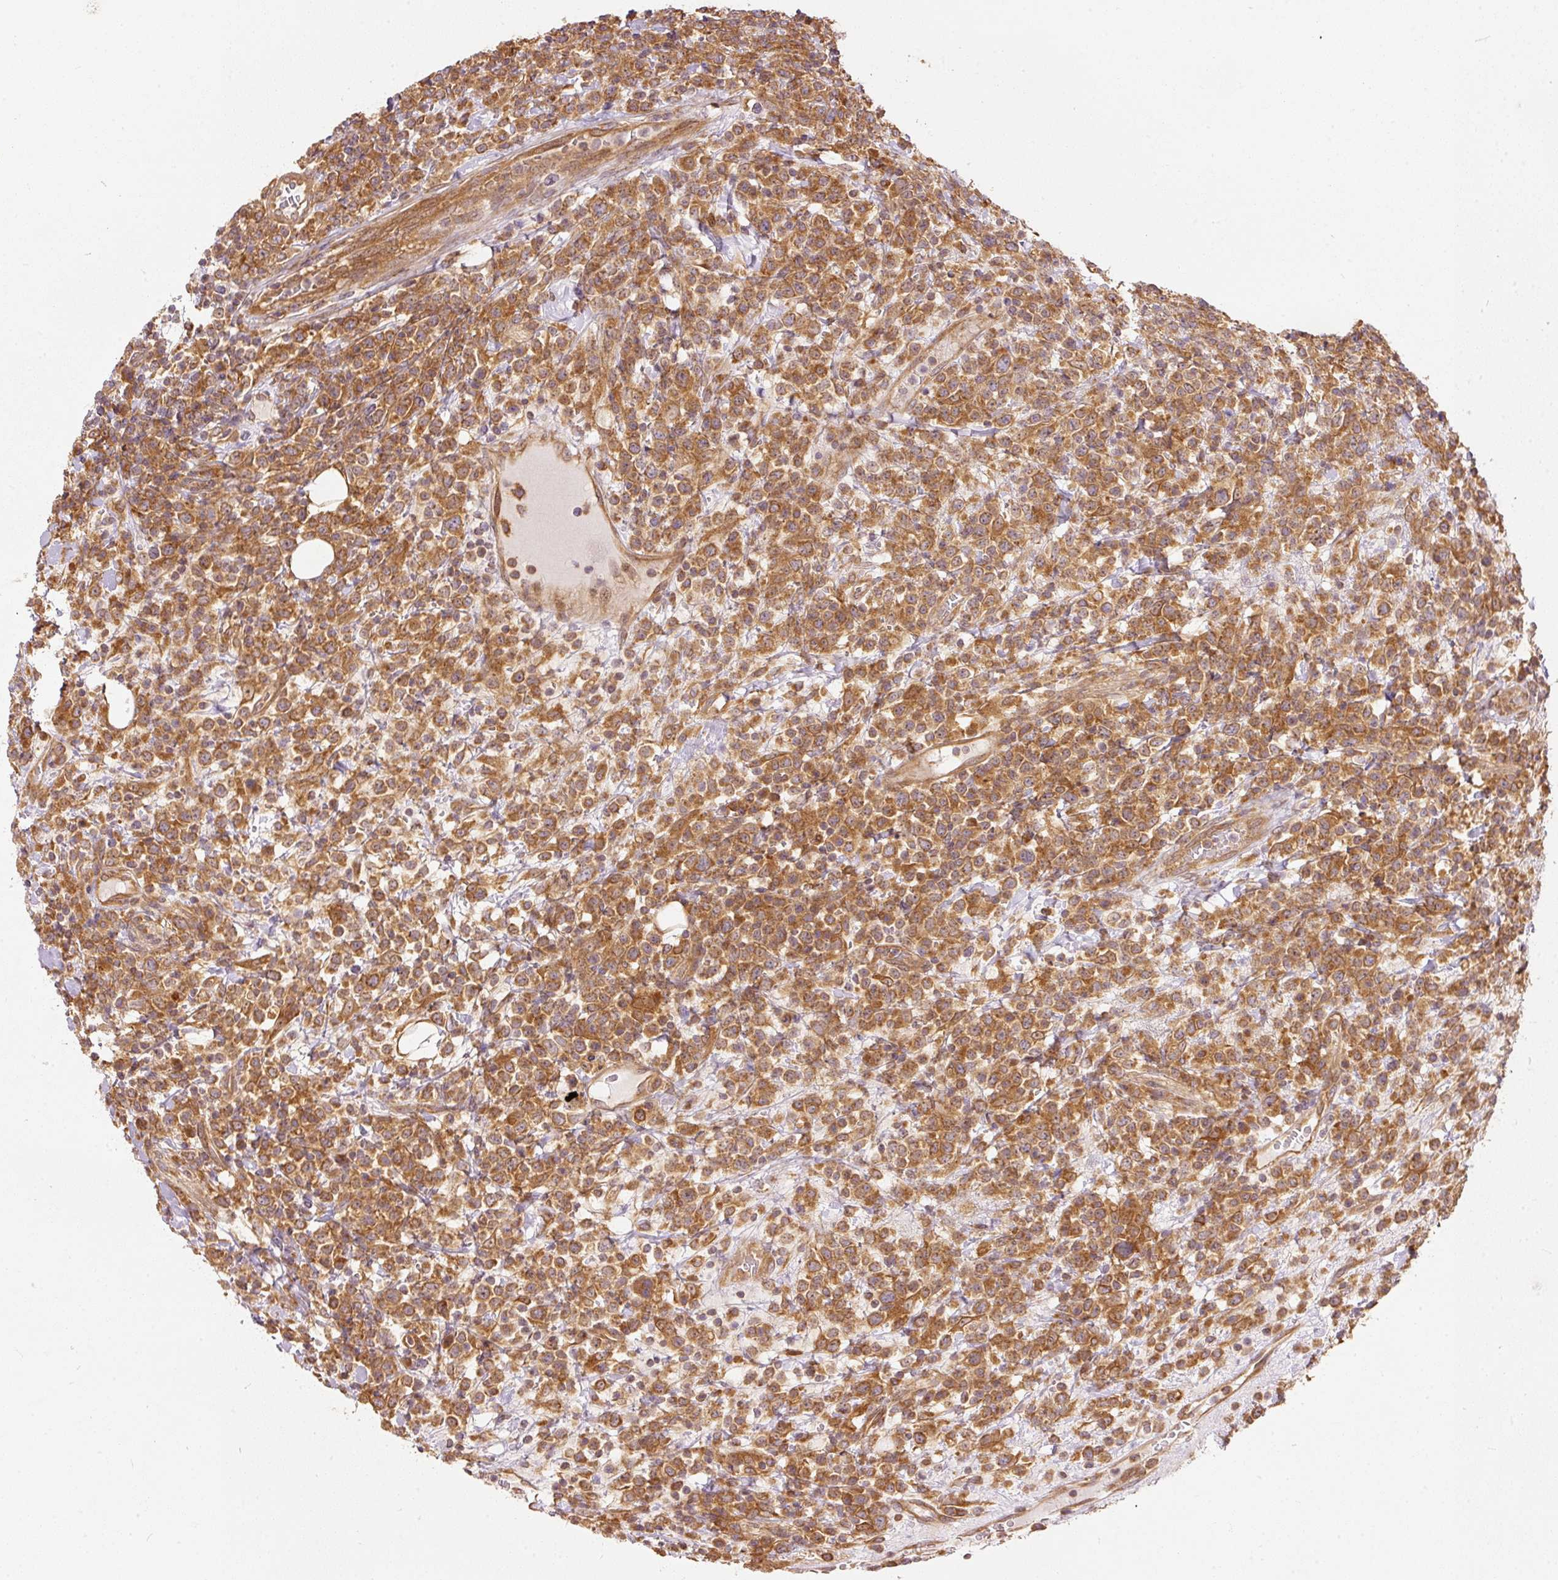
{"staining": {"intensity": "moderate", "quantity": ">75%", "location": "cytoplasmic/membranous"}, "tissue": "lymphoma", "cell_type": "Tumor cells", "image_type": "cancer", "snomed": [{"axis": "morphology", "description": "Malignant lymphoma, non-Hodgkin's type, High grade"}, {"axis": "topography", "description": "Colon"}], "caption": "Human high-grade malignant lymphoma, non-Hodgkin's type stained for a protein (brown) demonstrates moderate cytoplasmic/membranous positive positivity in about >75% of tumor cells.", "gene": "EIF3B", "patient": {"sex": "female", "age": 53}}